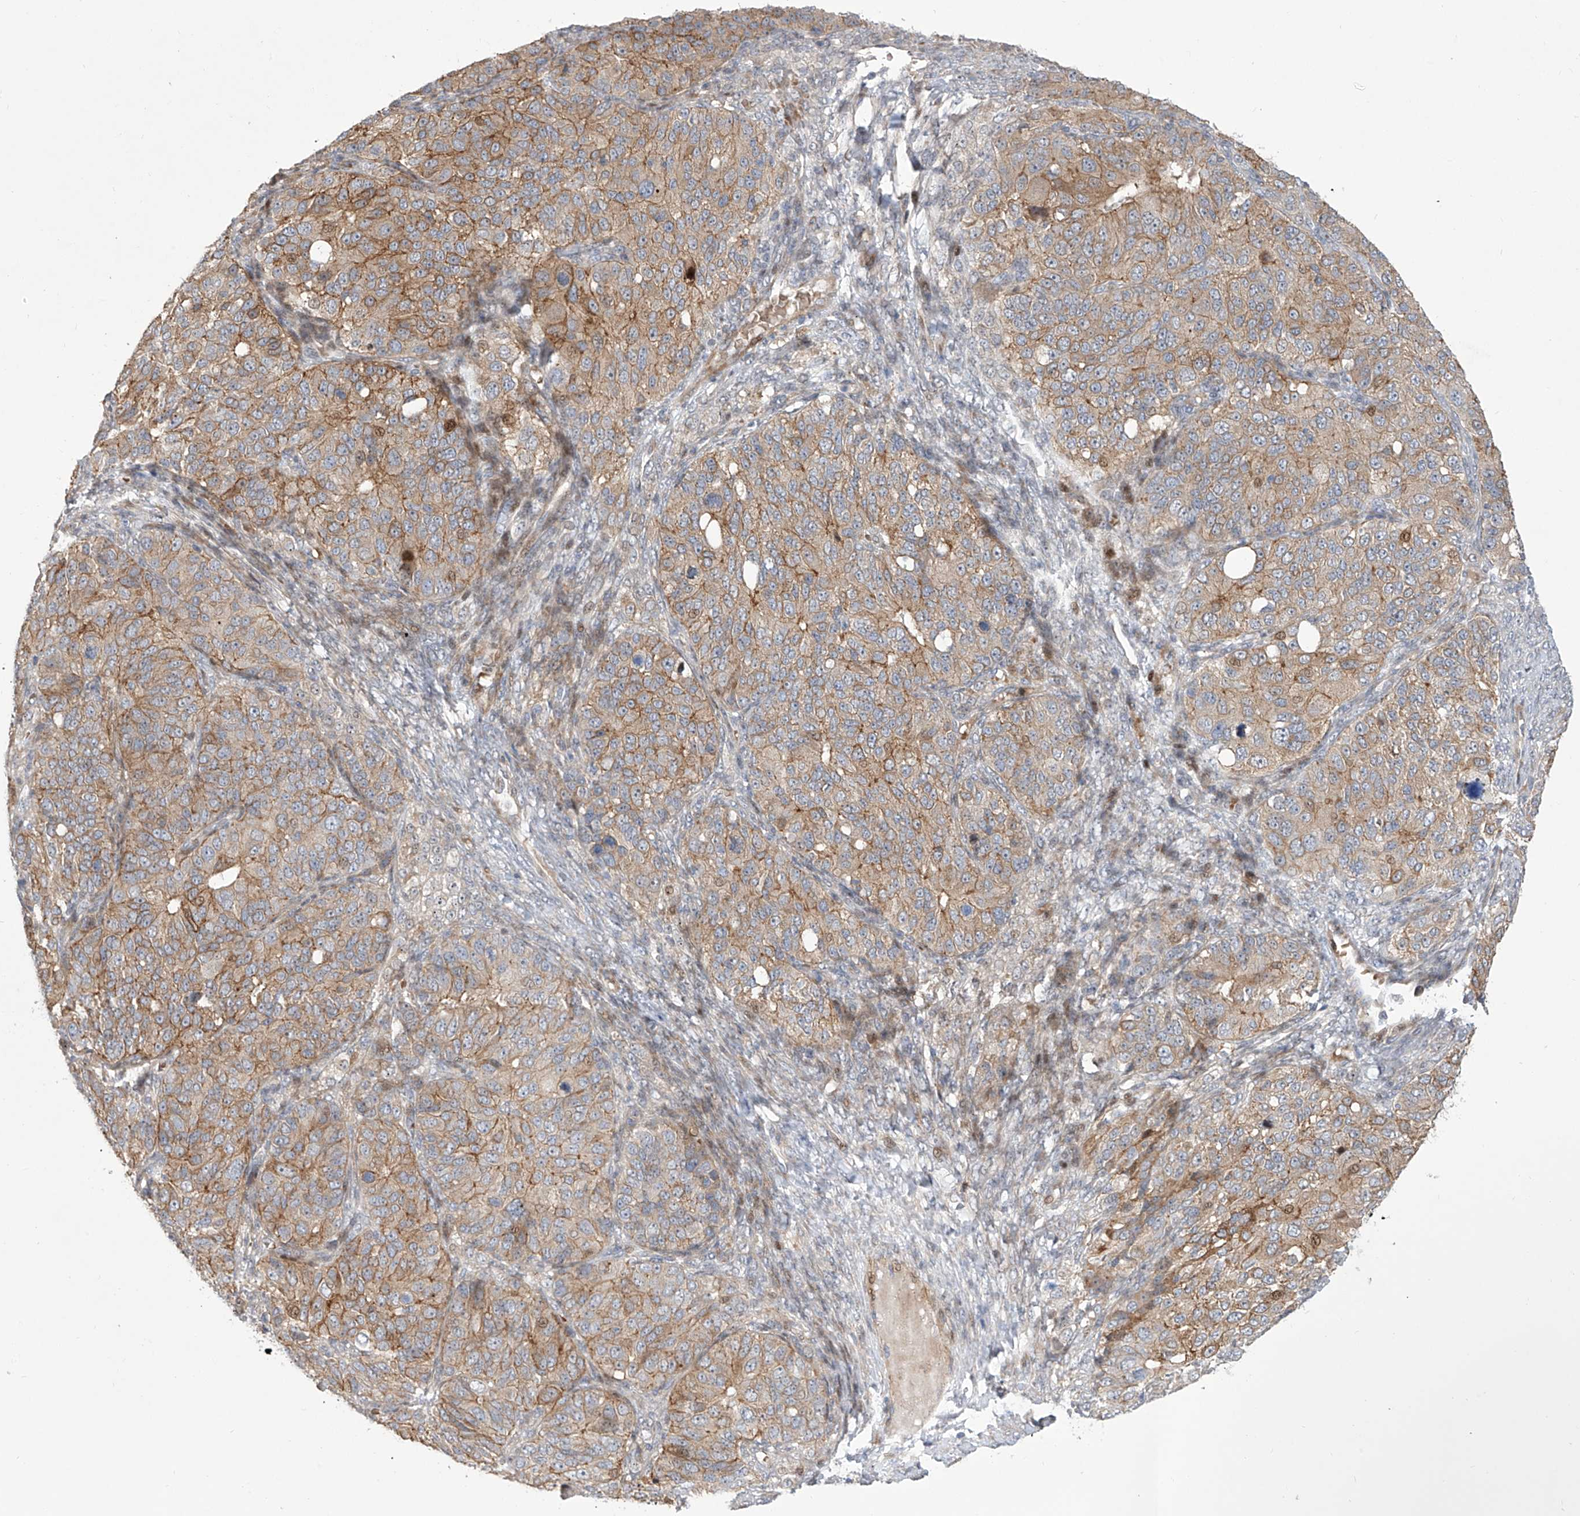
{"staining": {"intensity": "moderate", "quantity": "25%-75%", "location": "cytoplasmic/membranous"}, "tissue": "ovarian cancer", "cell_type": "Tumor cells", "image_type": "cancer", "snomed": [{"axis": "morphology", "description": "Carcinoma, endometroid"}, {"axis": "topography", "description": "Ovary"}], "caption": "A brown stain shows moderate cytoplasmic/membranous expression of a protein in ovarian cancer tumor cells. The protein is stained brown, and the nuclei are stained in blue (DAB (3,3'-diaminobenzidine) IHC with brightfield microscopy, high magnification).", "gene": "LRRC1", "patient": {"sex": "female", "age": 51}}